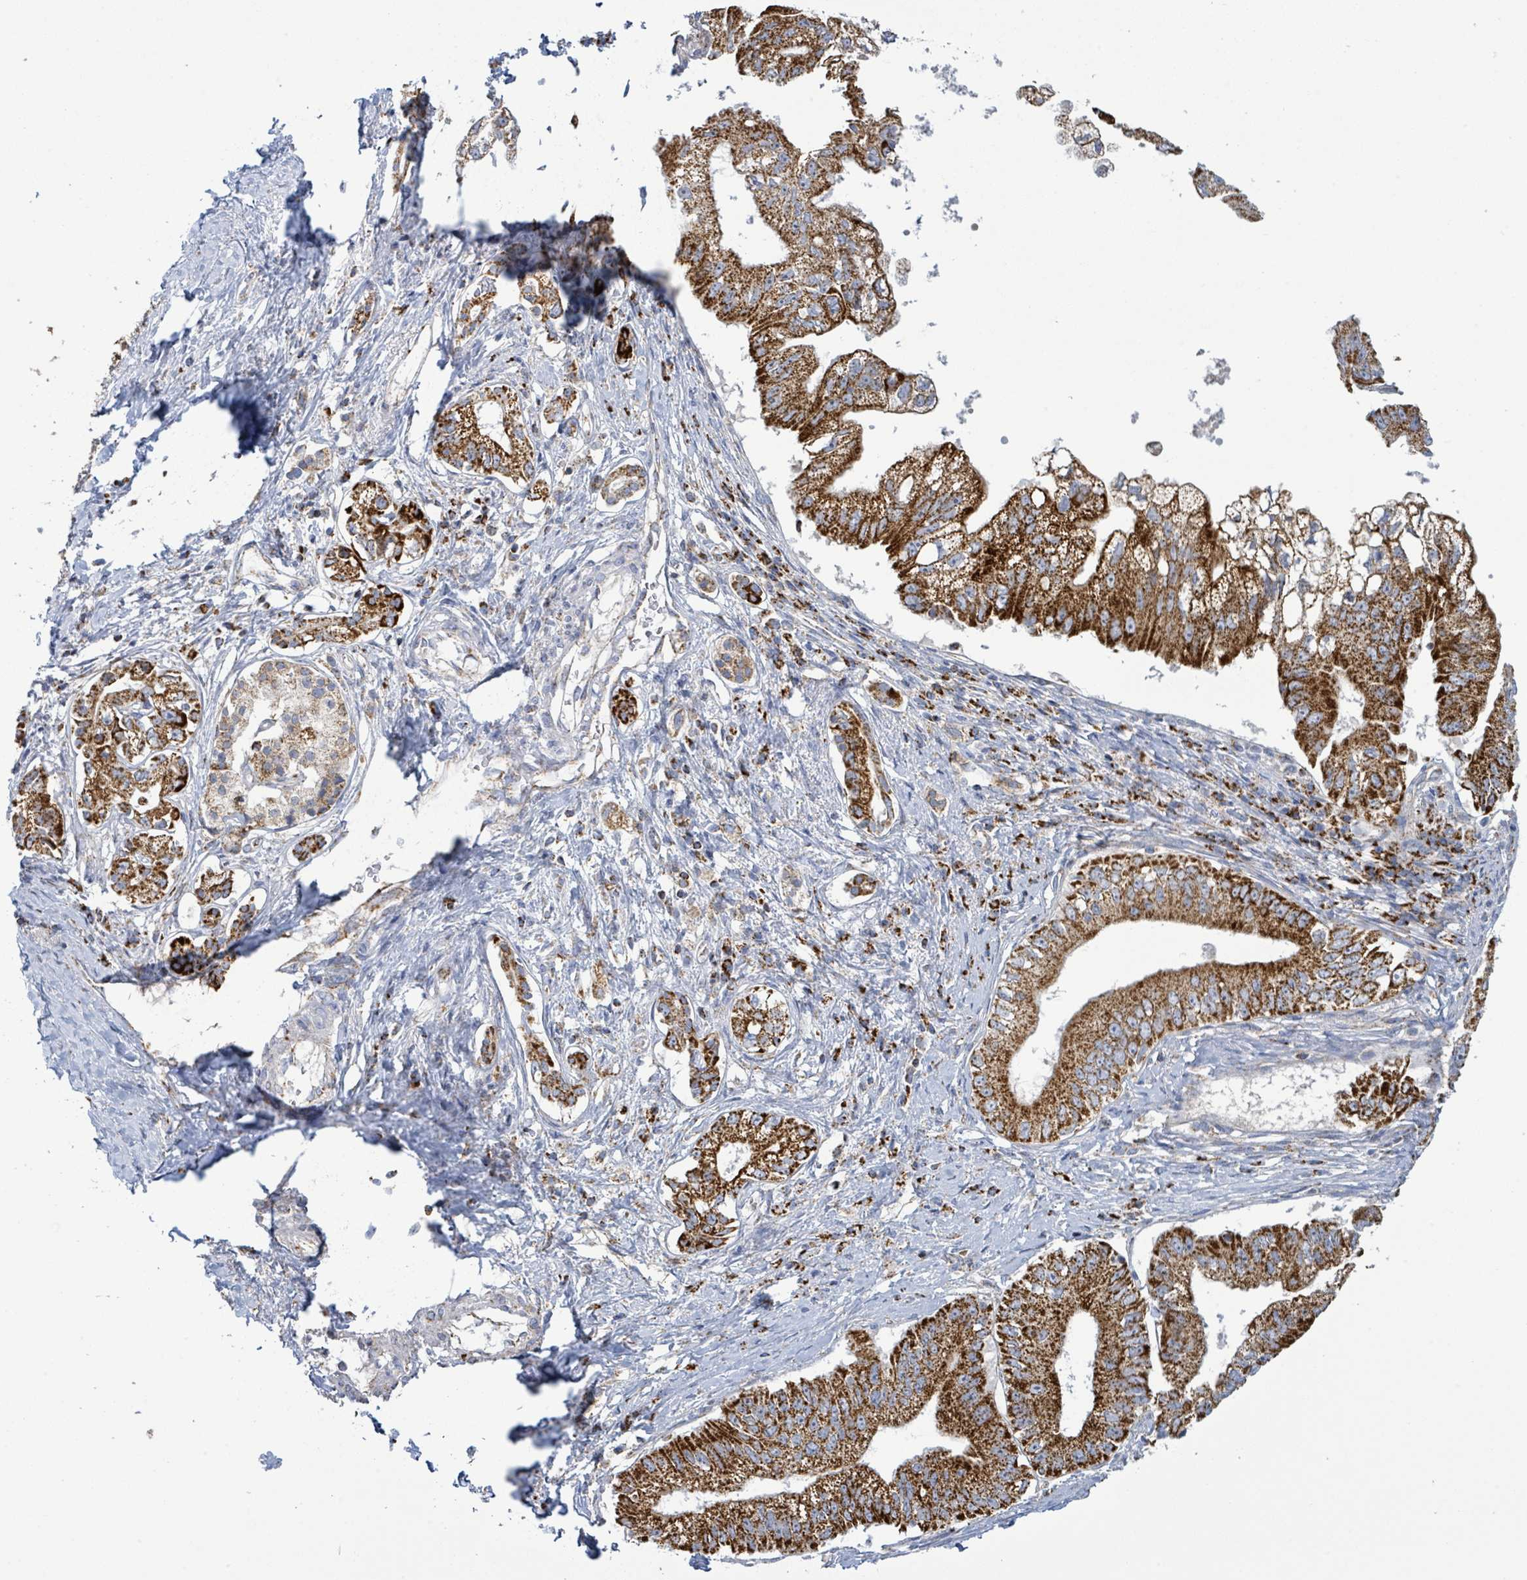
{"staining": {"intensity": "strong", "quantity": ">75%", "location": "cytoplasmic/membranous"}, "tissue": "pancreatic cancer", "cell_type": "Tumor cells", "image_type": "cancer", "snomed": [{"axis": "morphology", "description": "Adenocarcinoma, NOS"}, {"axis": "topography", "description": "Pancreas"}], "caption": "High-magnification brightfield microscopy of pancreatic cancer (adenocarcinoma) stained with DAB (3,3'-diaminobenzidine) (brown) and counterstained with hematoxylin (blue). tumor cells exhibit strong cytoplasmic/membranous positivity is seen in approximately>75% of cells.", "gene": "SUCLG2", "patient": {"sex": "male", "age": 70}}